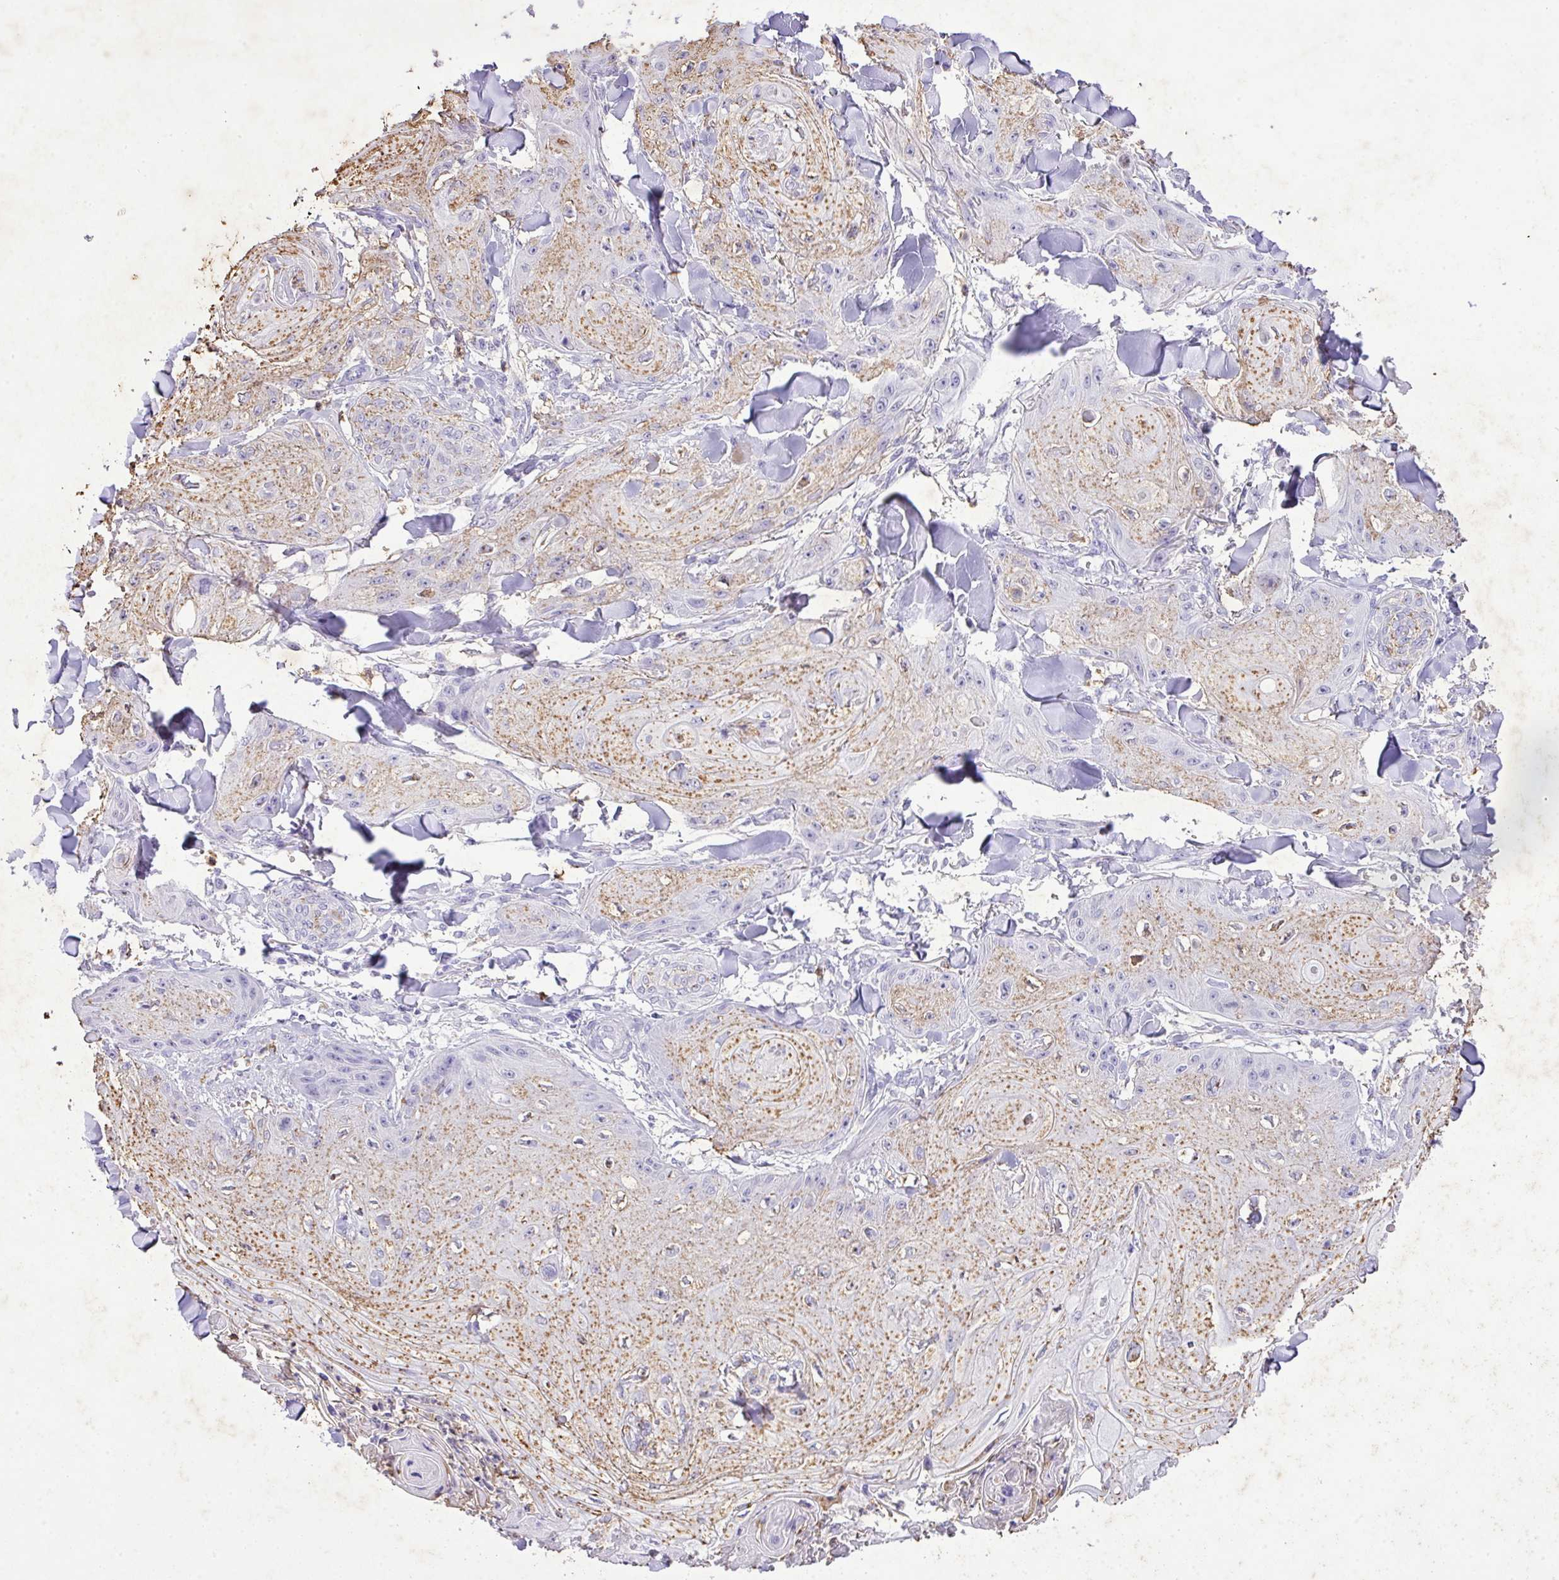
{"staining": {"intensity": "weak", "quantity": "25%-75%", "location": "cytoplasmic/membranous"}, "tissue": "skin cancer", "cell_type": "Tumor cells", "image_type": "cancer", "snomed": [{"axis": "morphology", "description": "Squamous cell carcinoma, NOS"}, {"axis": "topography", "description": "Skin"}], "caption": "Skin cancer (squamous cell carcinoma) stained with IHC shows weak cytoplasmic/membranous positivity in approximately 25%-75% of tumor cells. (DAB (3,3'-diaminobenzidine) IHC with brightfield microscopy, high magnification).", "gene": "KCNJ11", "patient": {"sex": "male", "age": 74}}